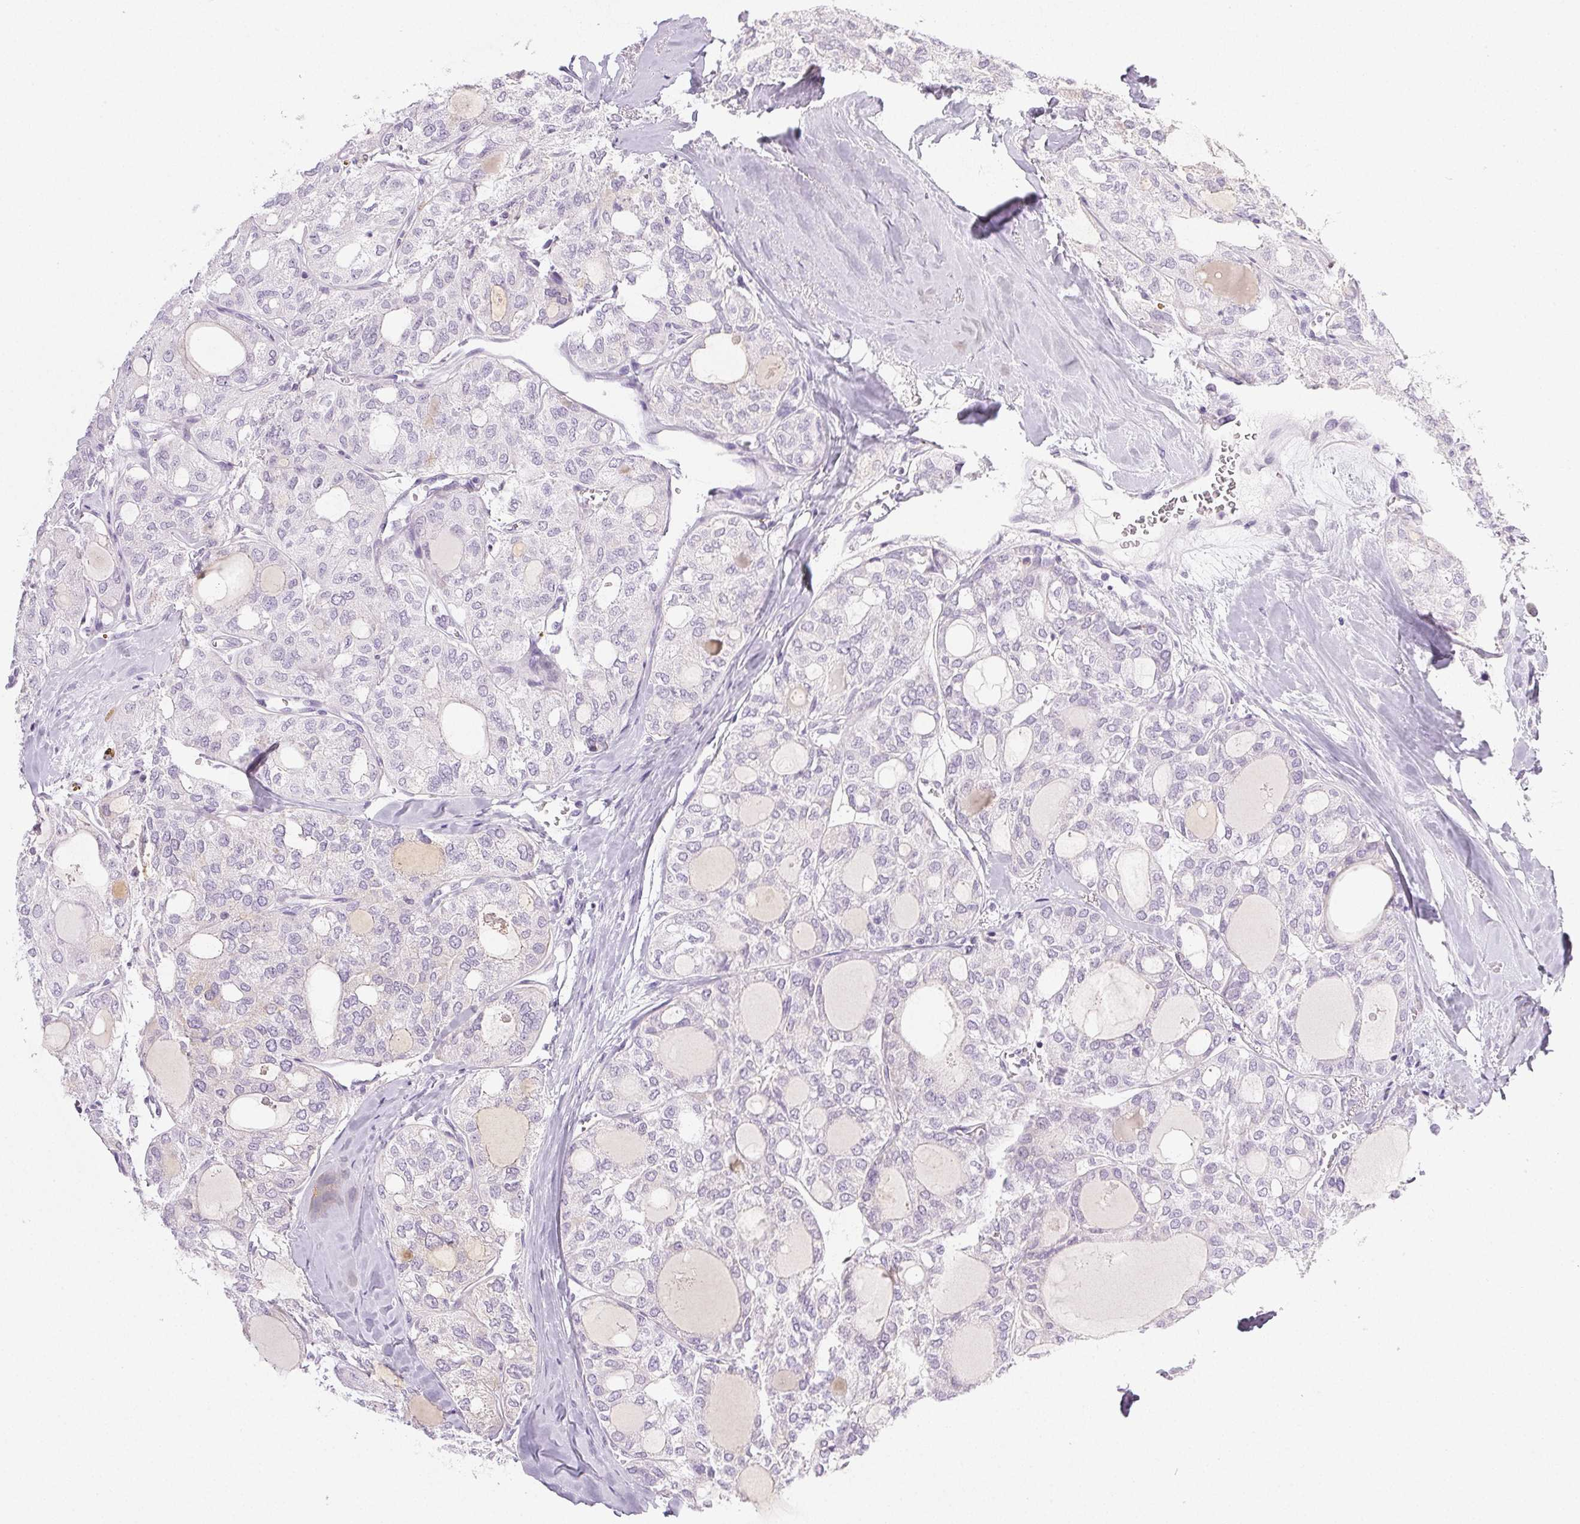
{"staining": {"intensity": "negative", "quantity": "none", "location": "none"}, "tissue": "thyroid cancer", "cell_type": "Tumor cells", "image_type": "cancer", "snomed": [{"axis": "morphology", "description": "Follicular adenoma carcinoma, NOS"}, {"axis": "topography", "description": "Thyroid gland"}], "caption": "Human follicular adenoma carcinoma (thyroid) stained for a protein using IHC demonstrates no staining in tumor cells.", "gene": "COL7A1", "patient": {"sex": "male", "age": 75}}